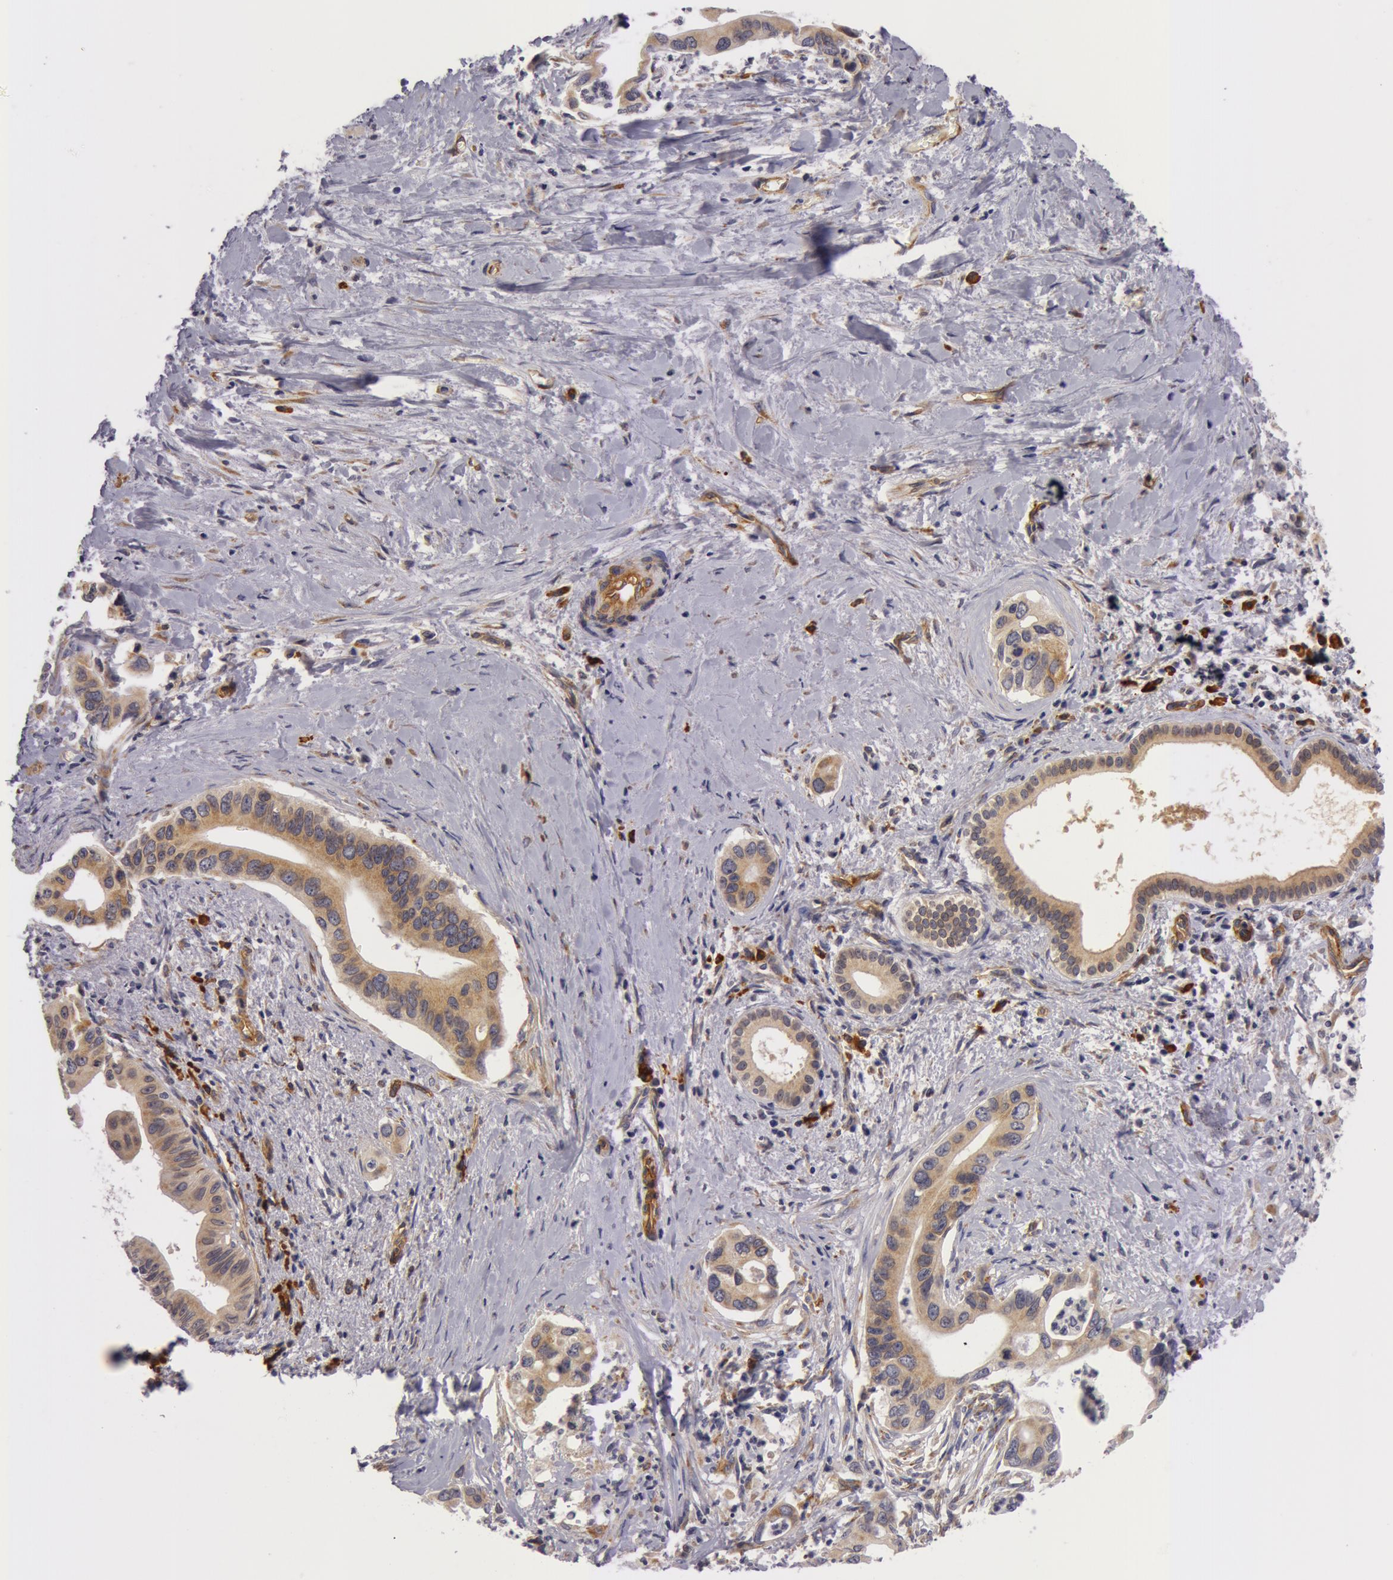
{"staining": {"intensity": "weak", "quantity": ">75%", "location": "cytoplasmic/membranous"}, "tissue": "liver cancer", "cell_type": "Tumor cells", "image_type": "cancer", "snomed": [{"axis": "morphology", "description": "Cholangiocarcinoma"}, {"axis": "topography", "description": "Liver"}], "caption": "Human cholangiocarcinoma (liver) stained with a protein marker demonstrates weak staining in tumor cells.", "gene": "IL23A", "patient": {"sex": "female", "age": 65}}